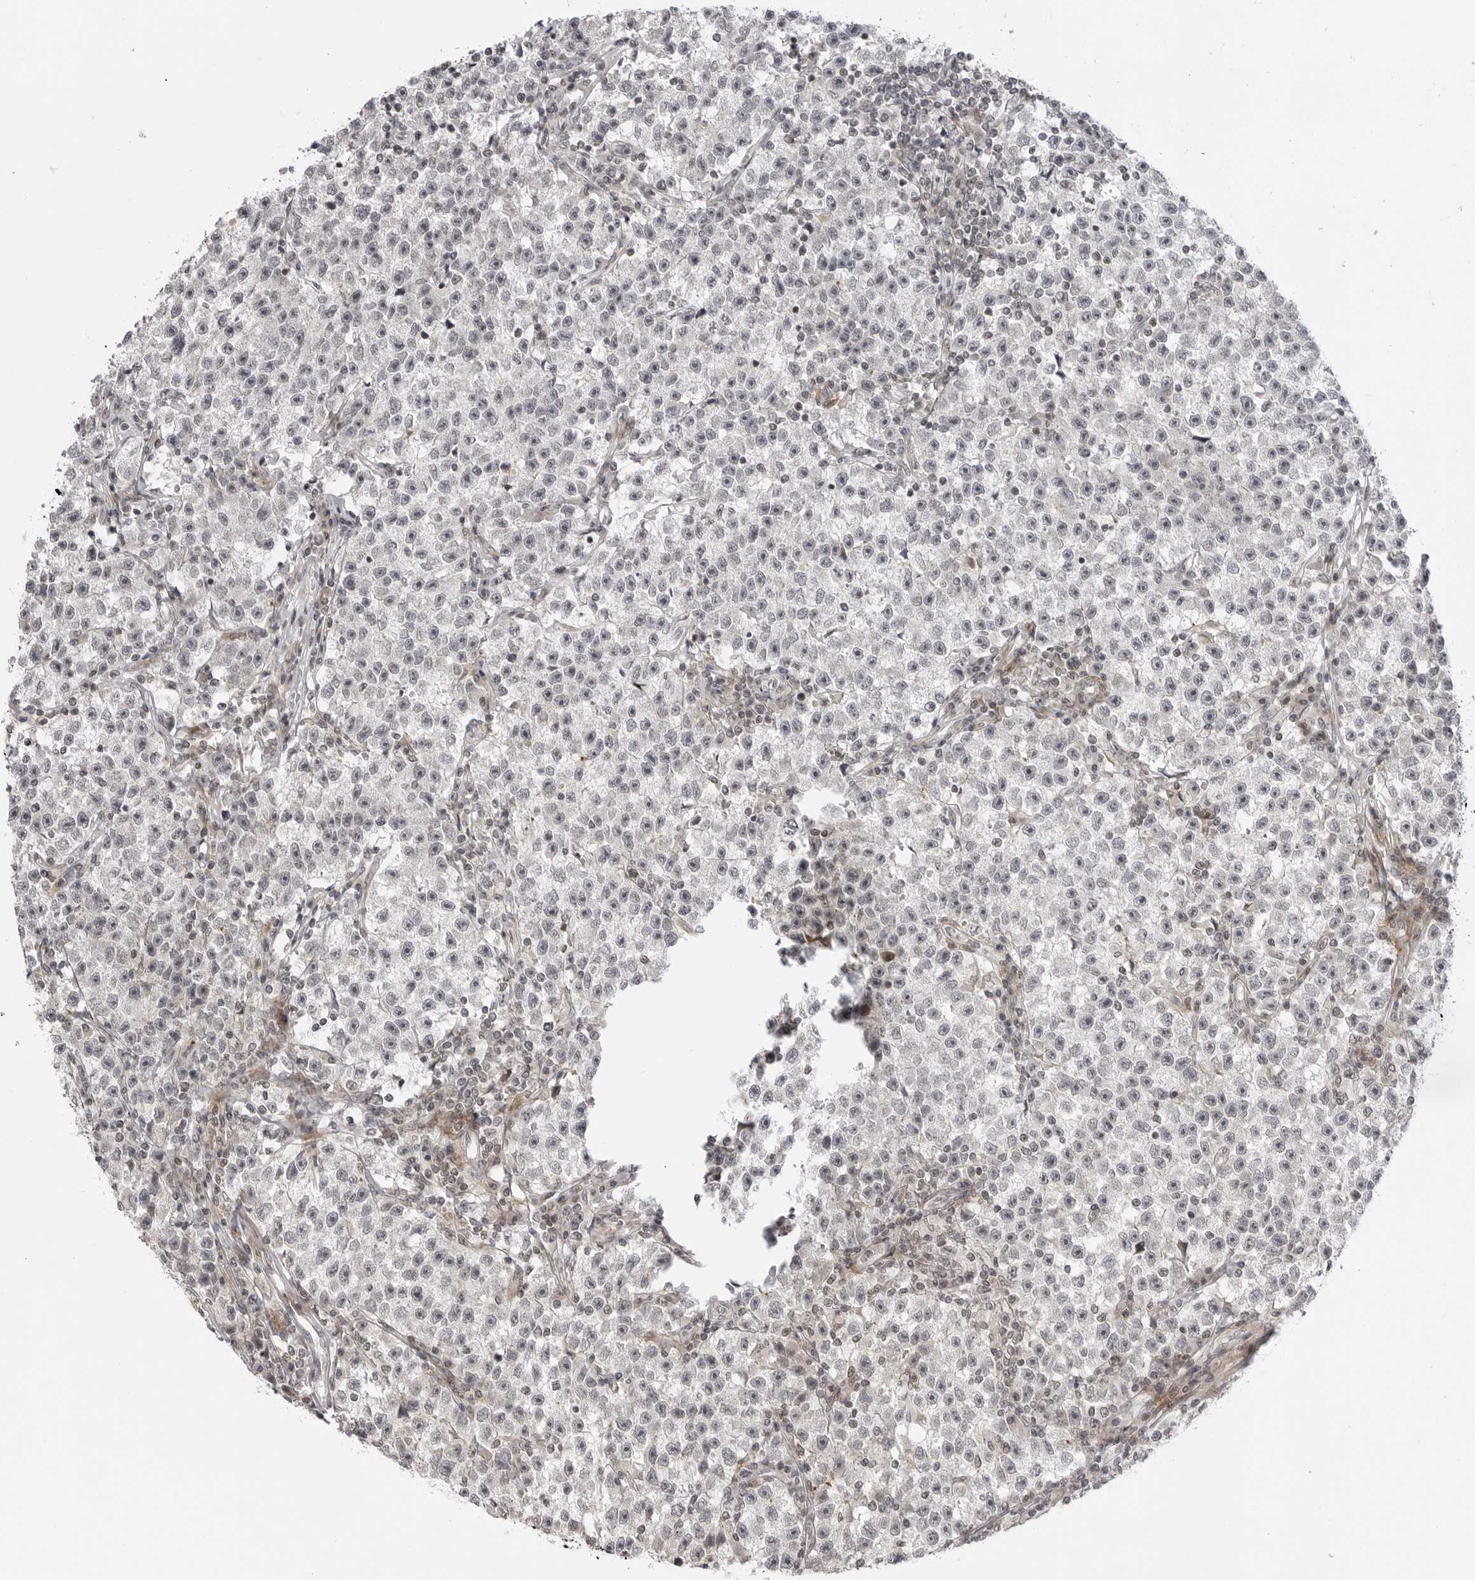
{"staining": {"intensity": "negative", "quantity": "none", "location": "none"}, "tissue": "testis cancer", "cell_type": "Tumor cells", "image_type": "cancer", "snomed": [{"axis": "morphology", "description": "Seminoma, NOS"}, {"axis": "topography", "description": "Testis"}], "caption": "Tumor cells show no significant protein staining in testis cancer.", "gene": "ADAMTS5", "patient": {"sex": "male", "age": 22}}